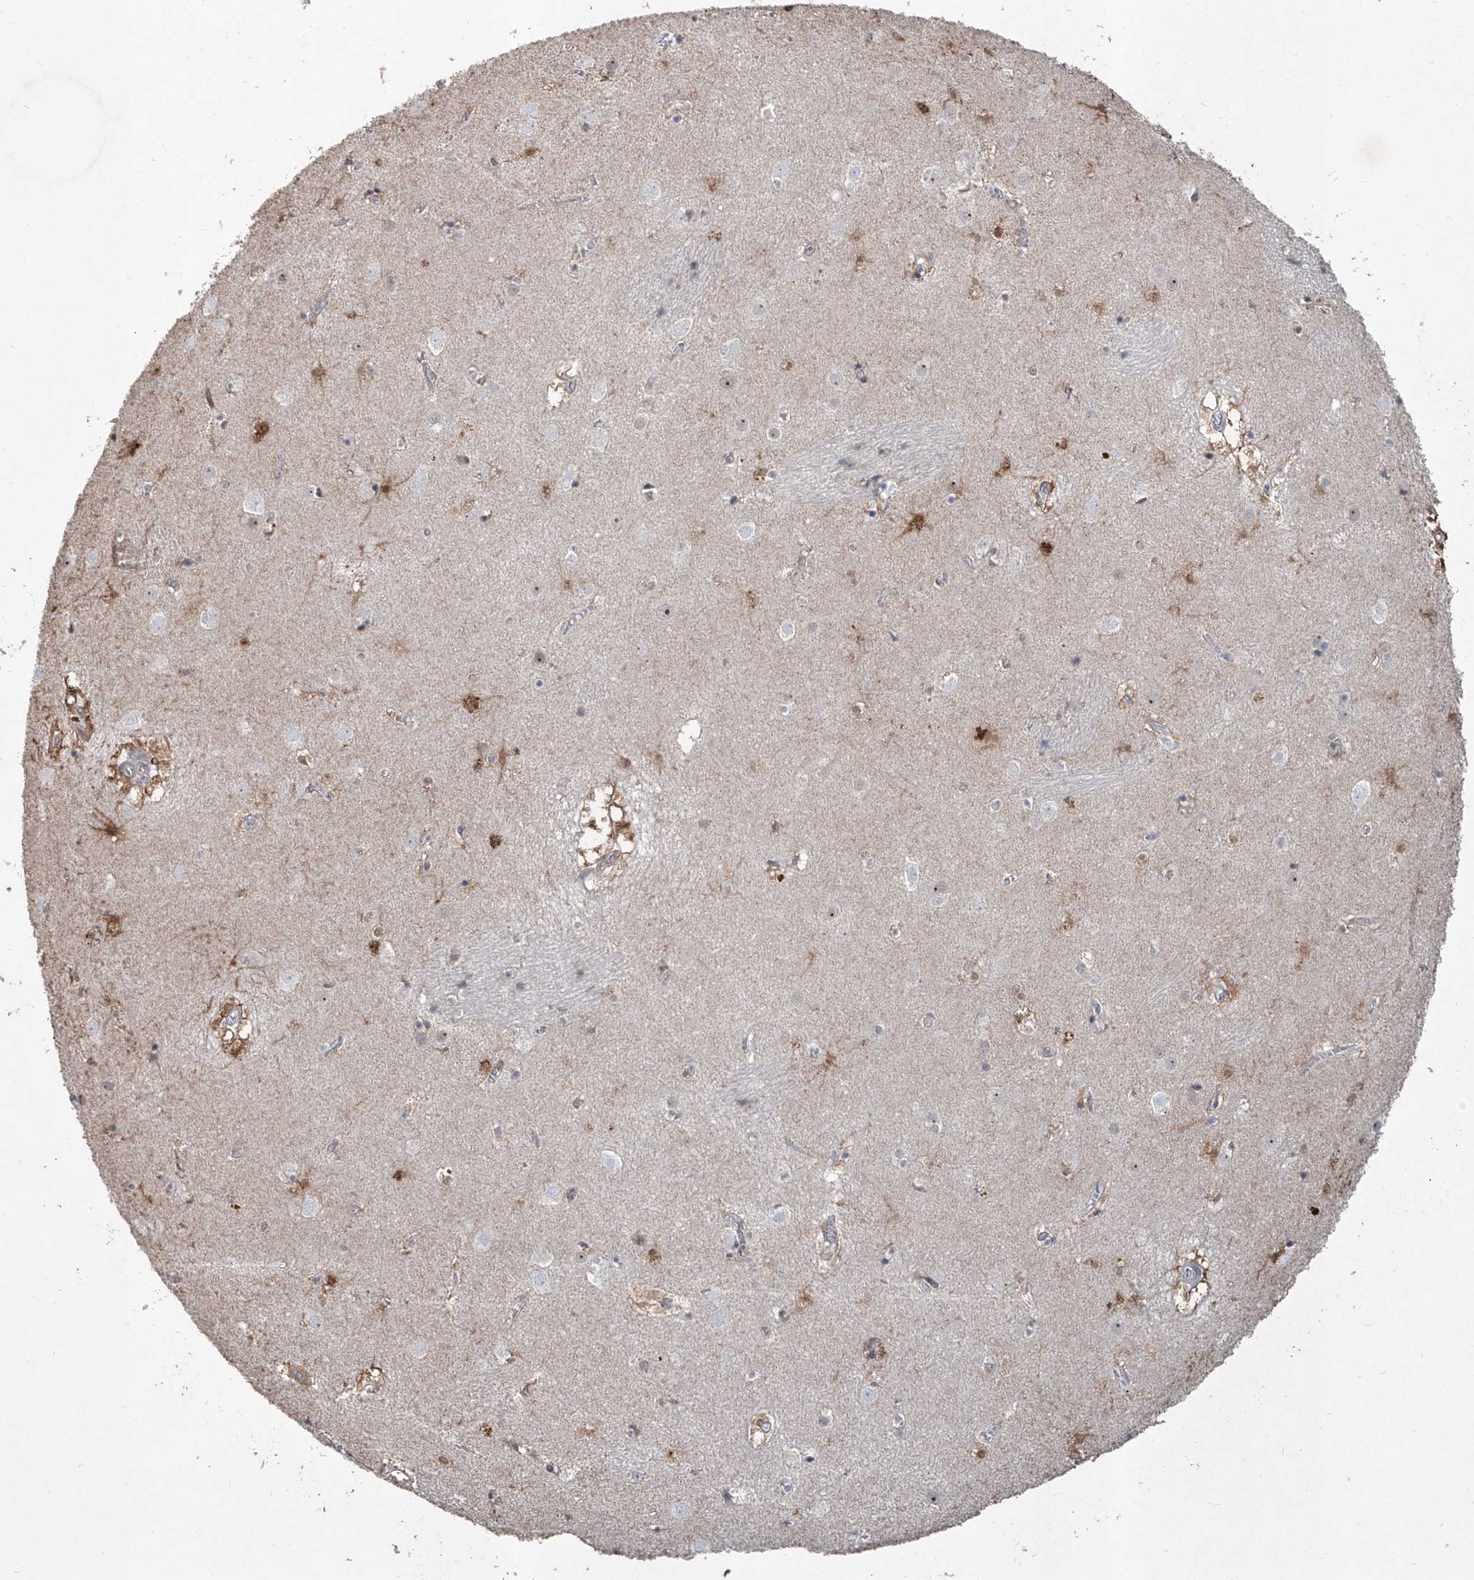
{"staining": {"intensity": "strong", "quantity": "<25%", "location": "cytoplasmic/membranous,nuclear"}, "tissue": "caudate", "cell_type": "Glial cells", "image_type": "normal", "snomed": [{"axis": "morphology", "description": "Normal tissue, NOS"}, {"axis": "topography", "description": "Lateral ventricle wall"}], "caption": "This micrograph exhibits benign caudate stained with immunohistochemistry (IHC) to label a protein in brown. The cytoplasmic/membranous,nuclear of glial cells show strong positivity for the protein. Nuclei are counter-stained blue.", "gene": "ZBTB48", "patient": {"sex": "male", "age": 70}}